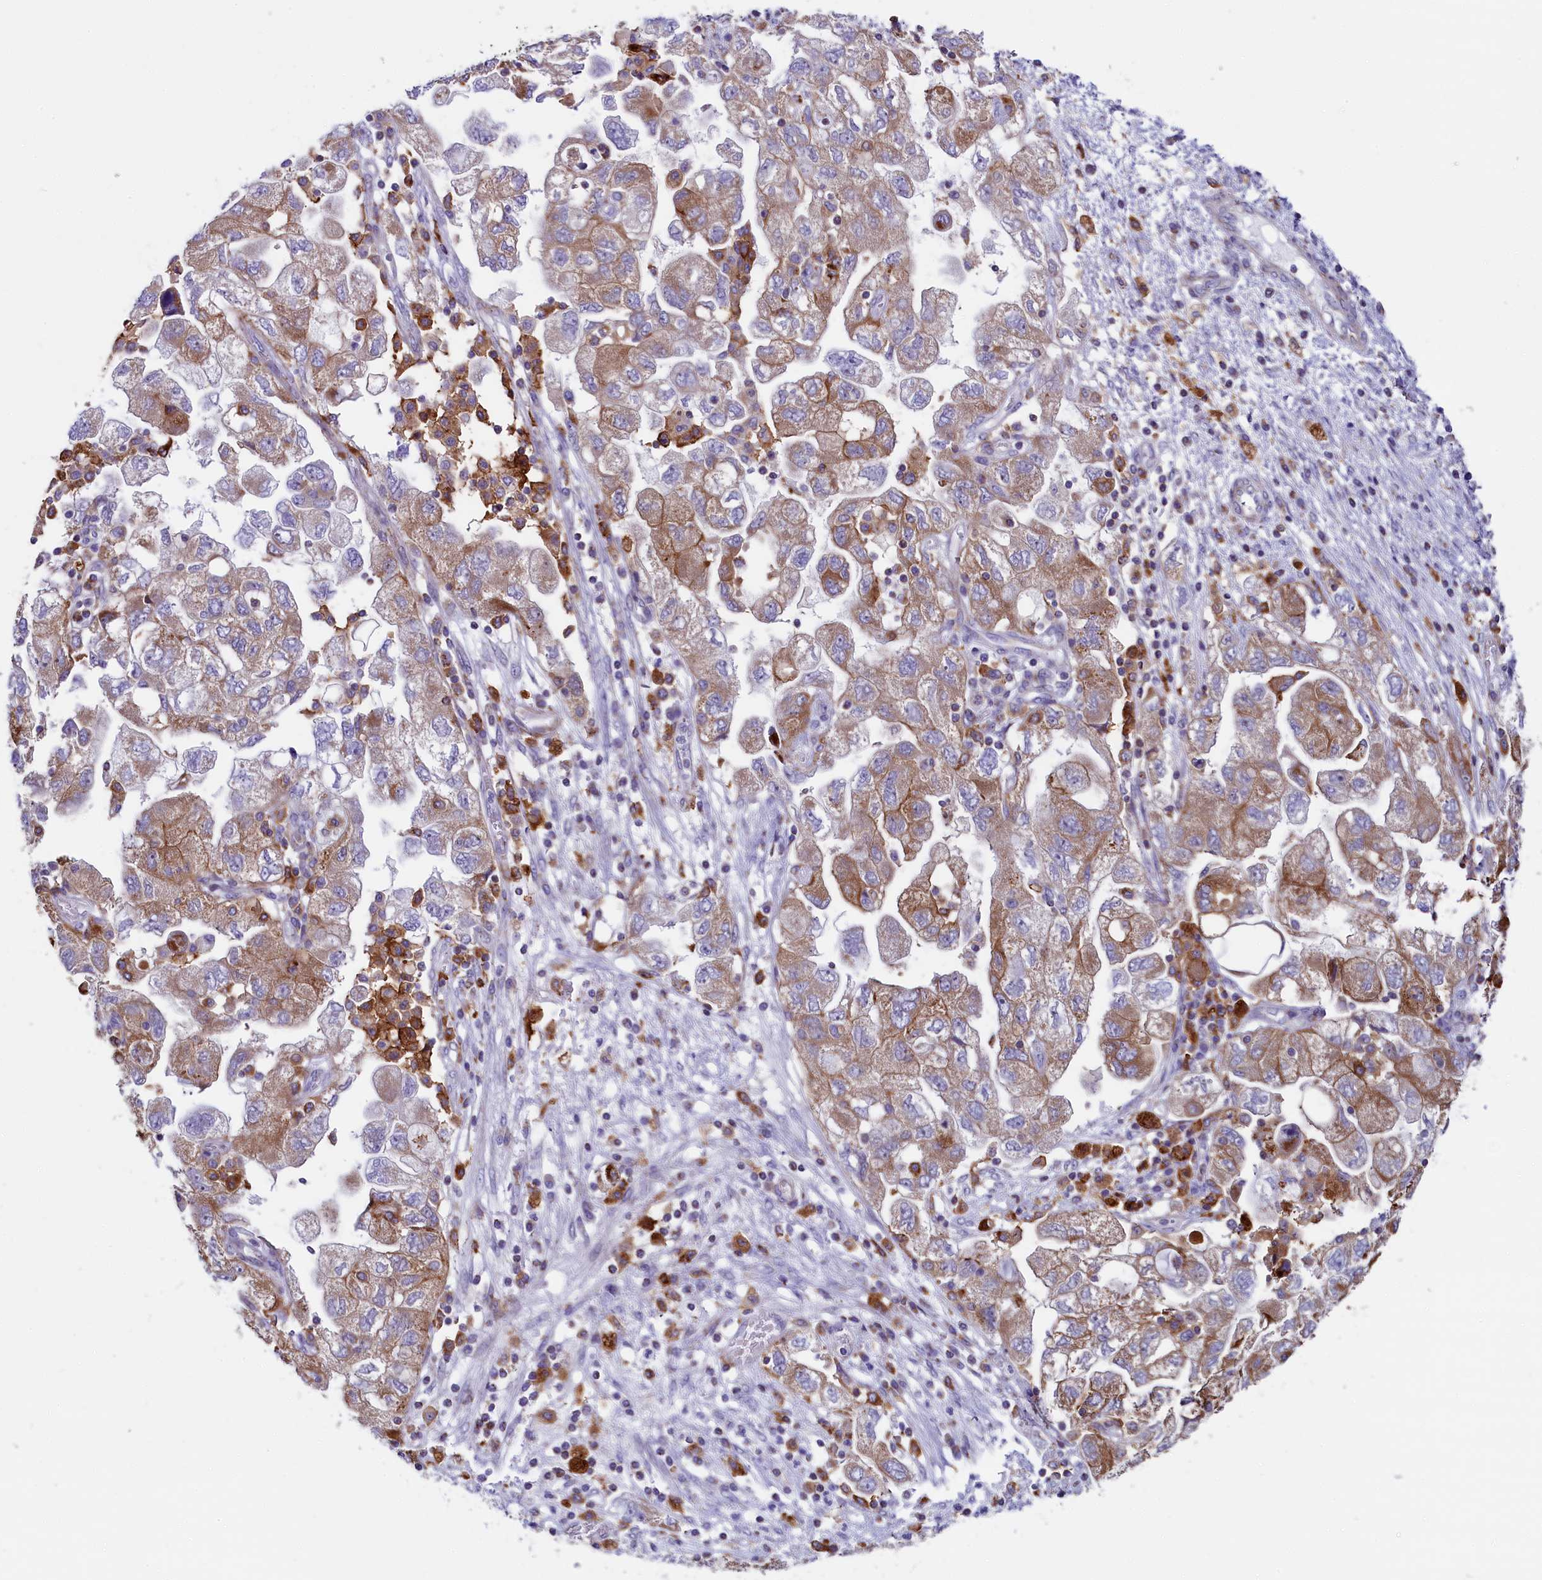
{"staining": {"intensity": "moderate", "quantity": ">75%", "location": "cytoplasmic/membranous"}, "tissue": "ovarian cancer", "cell_type": "Tumor cells", "image_type": "cancer", "snomed": [{"axis": "morphology", "description": "Carcinoma, NOS"}, {"axis": "morphology", "description": "Cystadenocarcinoma, serous, NOS"}, {"axis": "topography", "description": "Ovary"}], "caption": "The histopathology image exhibits staining of serous cystadenocarcinoma (ovarian), revealing moderate cytoplasmic/membranous protein expression (brown color) within tumor cells.", "gene": "IL20RA", "patient": {"sex": "female", "age": 69}}